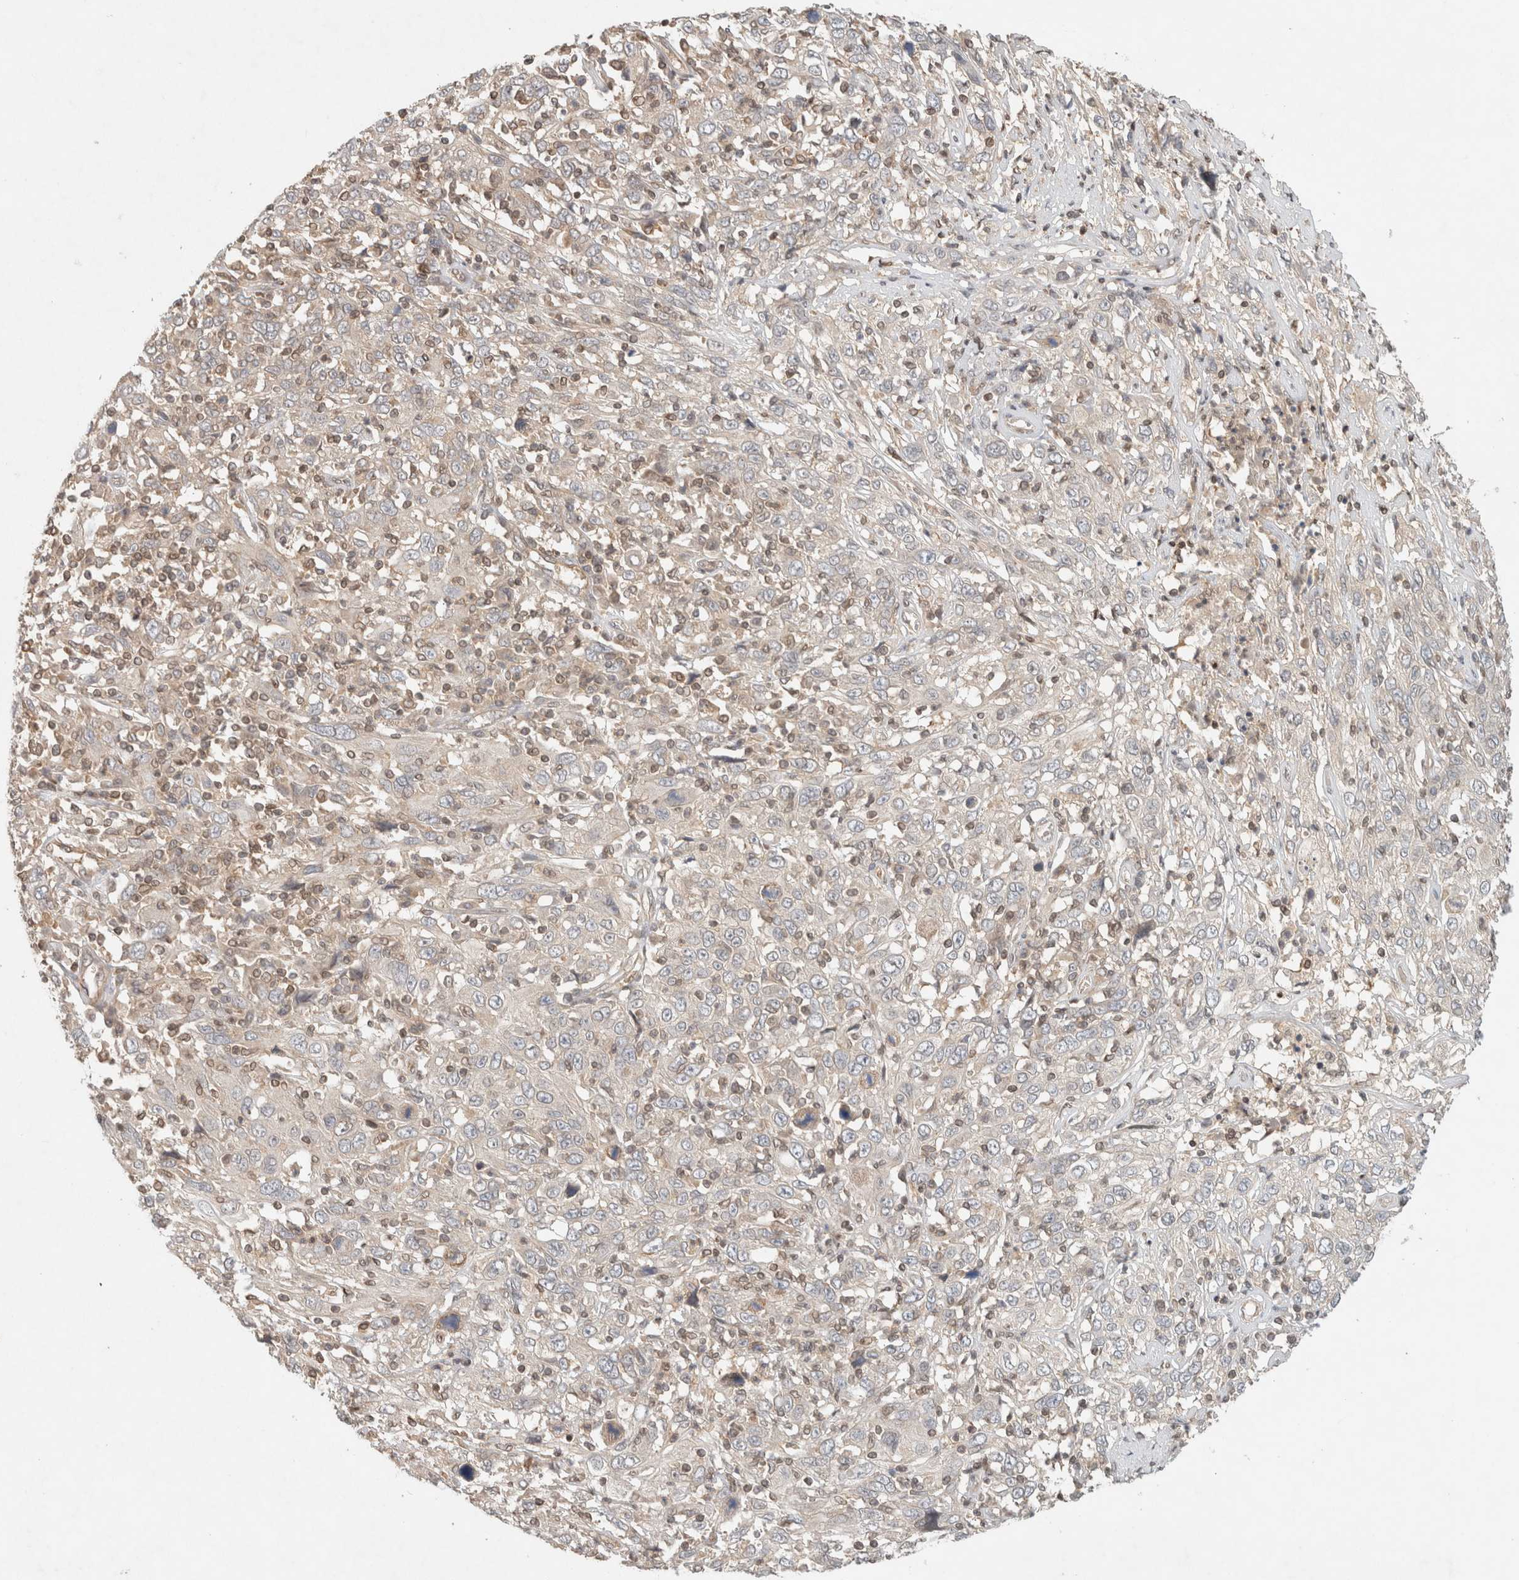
{"staining": {"intensity": "negative", "quantity": "none", "location": "none"}, "tissue": "cervical cancer", "cell_type": "Tumor cells", "image_type": "cancer", "snomed": [{"axis": "morphology", "description": "Squamous cell carcinoma, NOS"}, {"axis": "topography", "description": "Cervix"}], "caption": "Tumor cells show no significant positivity in cervical cancer (squamous cell carcinoma). Nuclei are stained in blue.", "gene": "CAAP1", "patient": {"sex": "female", "age": 46}}